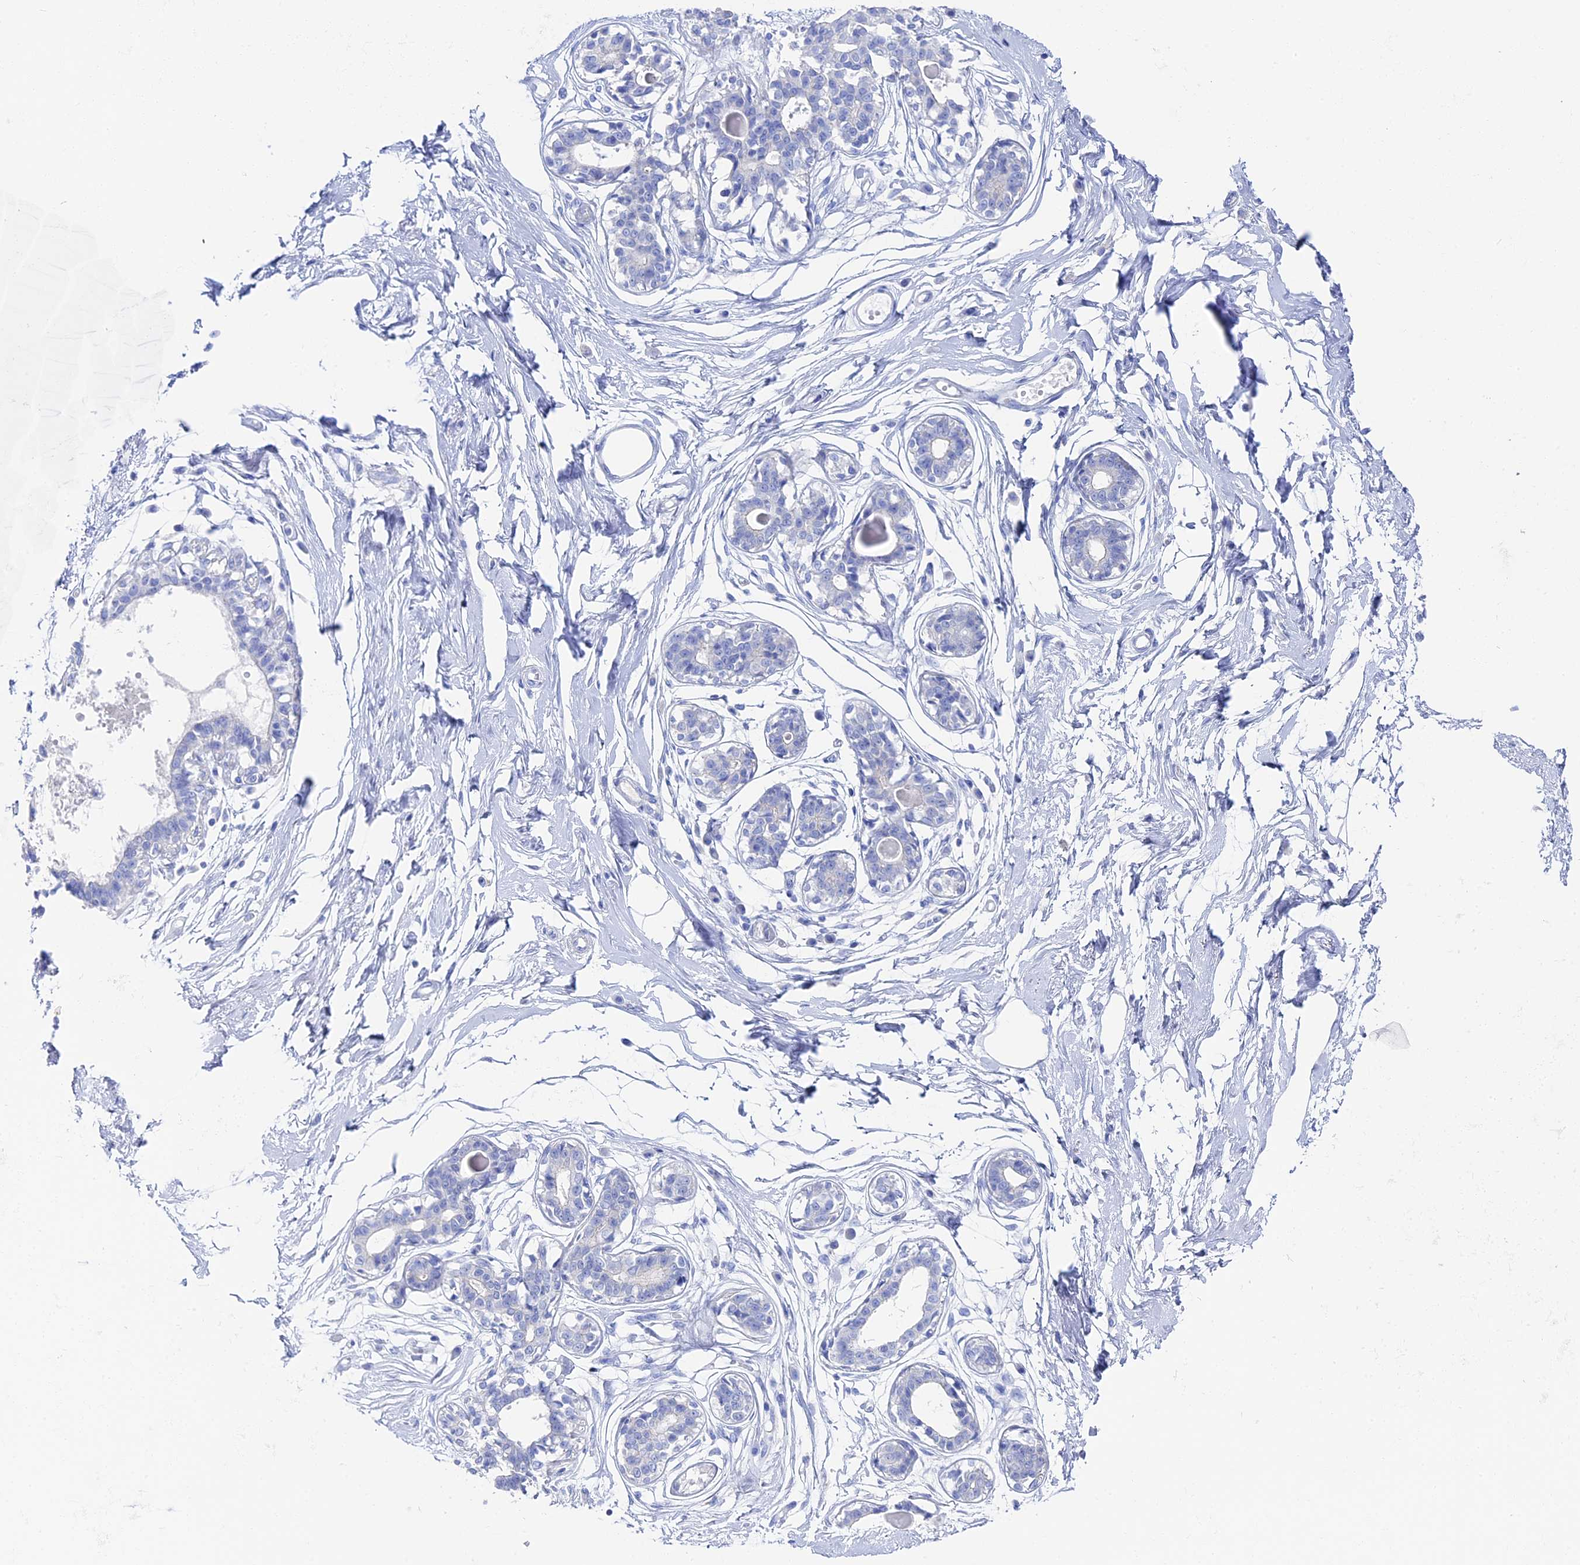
{"staining": {"intensity": "negative", "quantity": "none", "location": "none"}, "tissue": "breast", "cell_type": "Adipocytes", "image_type": "normal", "snomed": [{"axis": "morphology", "description": "Normal tissue, NOS"}, {"axis": "topography", "description": "Breast"}], "caption": "Photomicrograph shows no significant protein expression in adipocytes of normal breast.", "gene": "UNC119", "patient": {"sex": "female", "age": 45}}